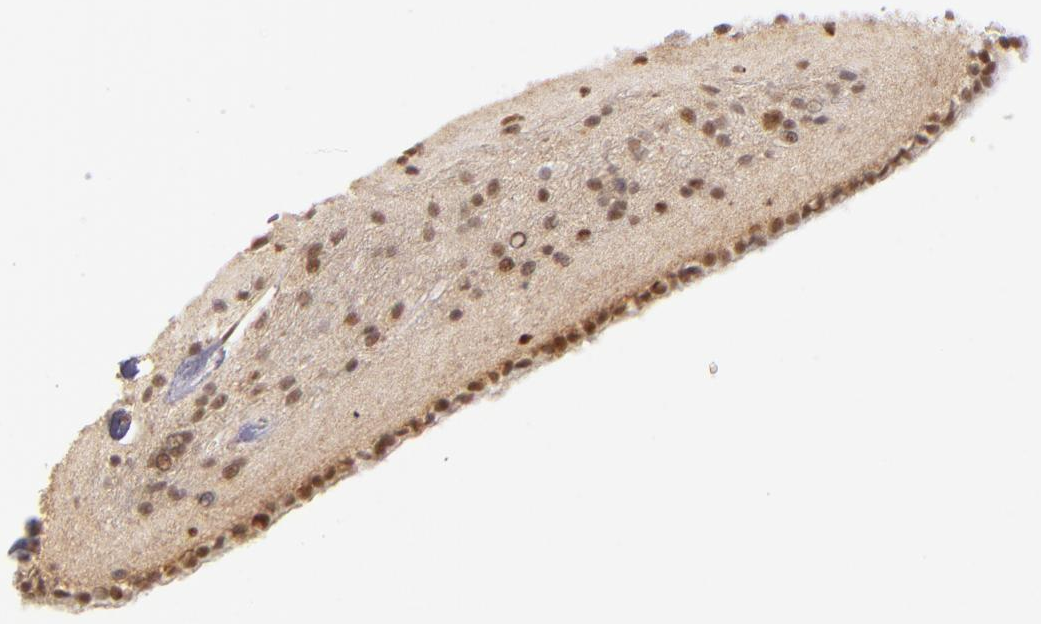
{"staining": {"intensity": "weak", "quantity": "<25%", "location": "nuclear"}, "tissue": "caudate", "cell_type": "Glial cells", "image_type": "normal", "snomed": [{"axis": "morphology", "description": "Normal tissue, NOS"}, {"axis": "topography", "description": "Lateral ventricle wall"}], "caption": "IHC image of normal caudate: human caudate stained with DAB (3,3'-diaminobenzidine) shows no significant protein expression in glial cells.", "gene": "NCOR2", "patient": {"sex": "female", "age": 19}}